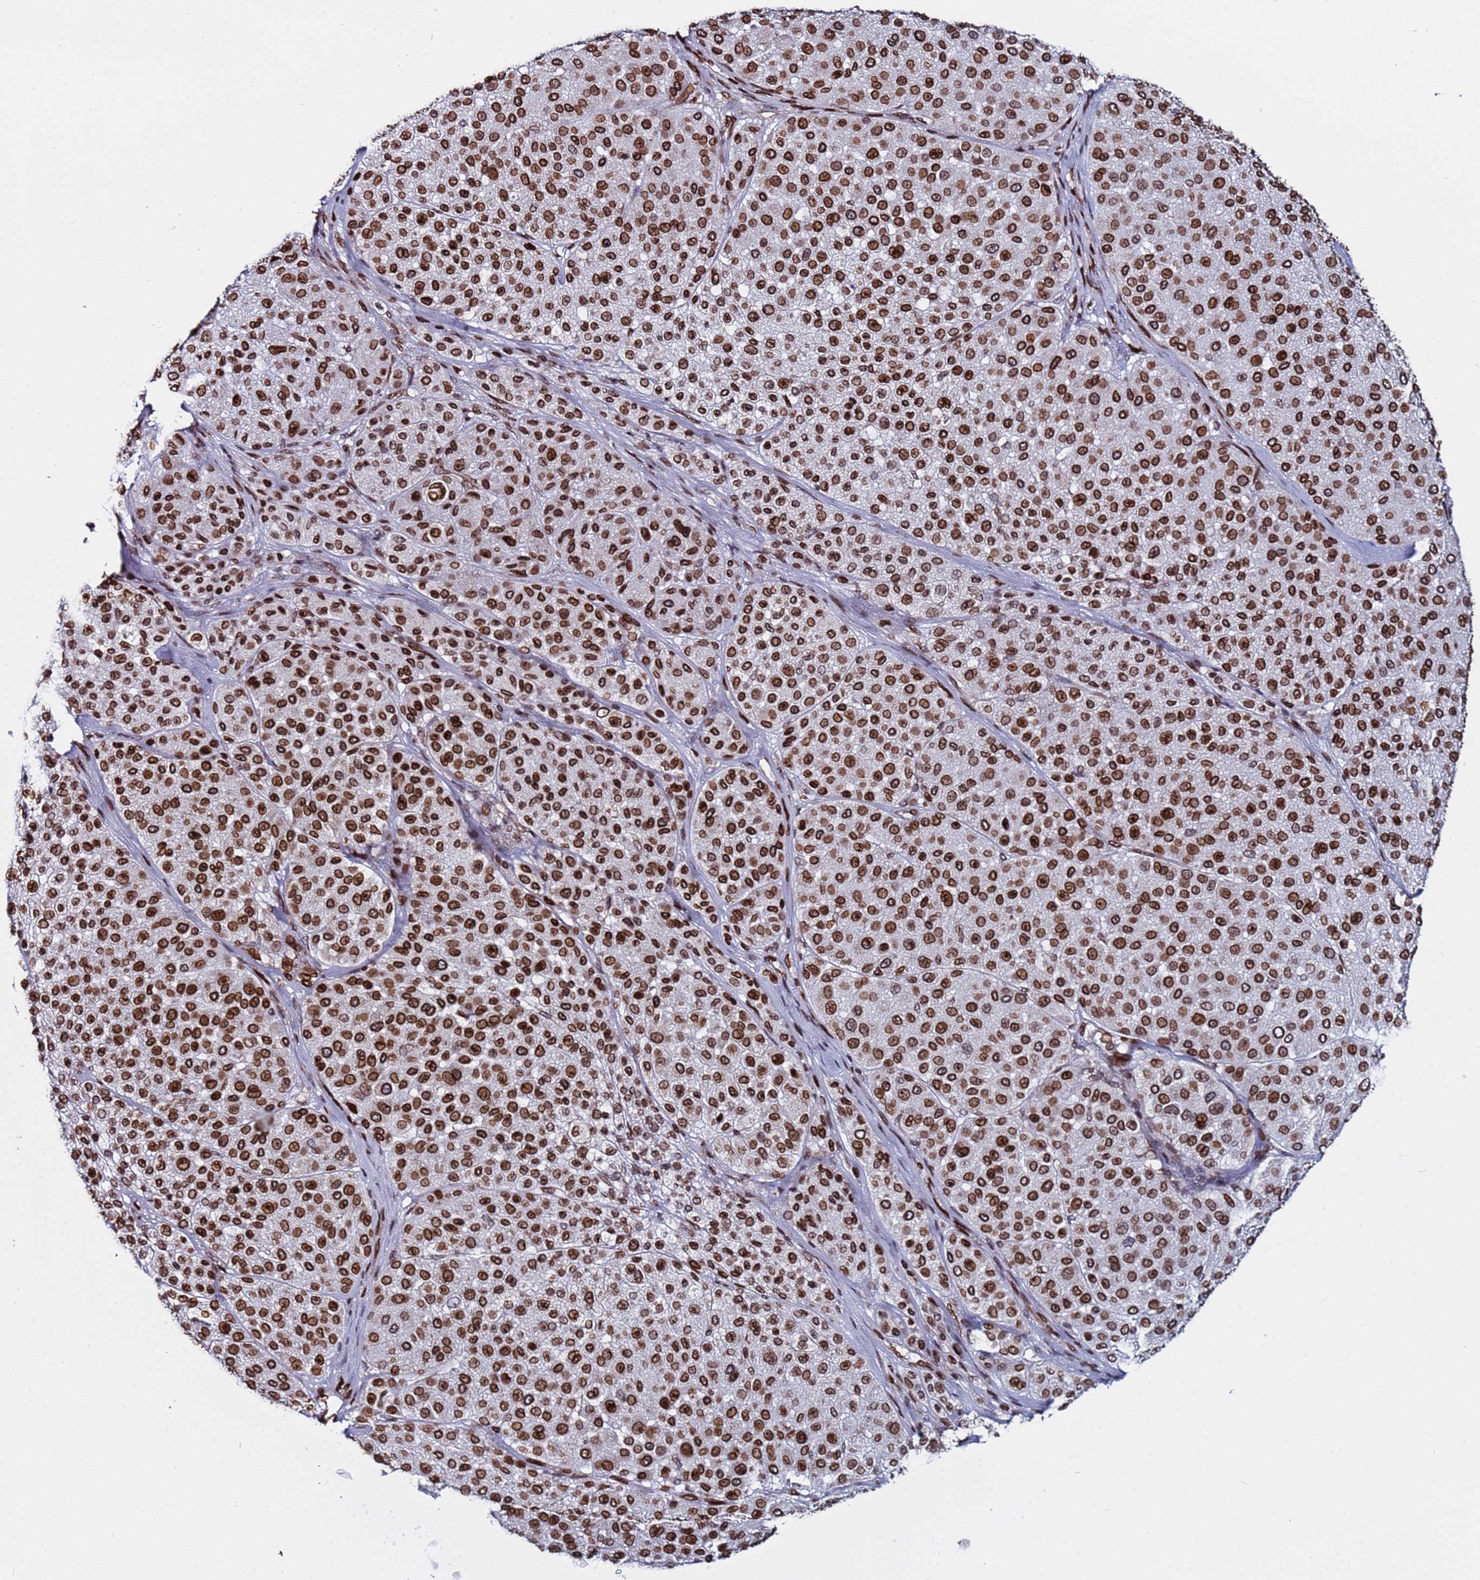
{"staining": {"intensity": "strong", "quantity": ">75%", "location": "cytoplasmic/membranous,nuclear"}, "tissue": "melanoma", "cell_type": "Tumor cells", "image_type": "cancer", "snomed": [{"axis": "morphology", "description": "Malignant melanoma, Metastatic site"}, {"axis": "topography", "description": "Smooth muscle"}], "caption": "High-power microscopy captured an immunohistochemistry (IHC) histopathology image of malignant melanoma (metastatic site), revealing strong cytoplasmic/membranous and nuclear expression in approximately >75% of tumor cells.", "gene": "TOR1AIP1", "patient": {"sex": "male", "age": 41}}